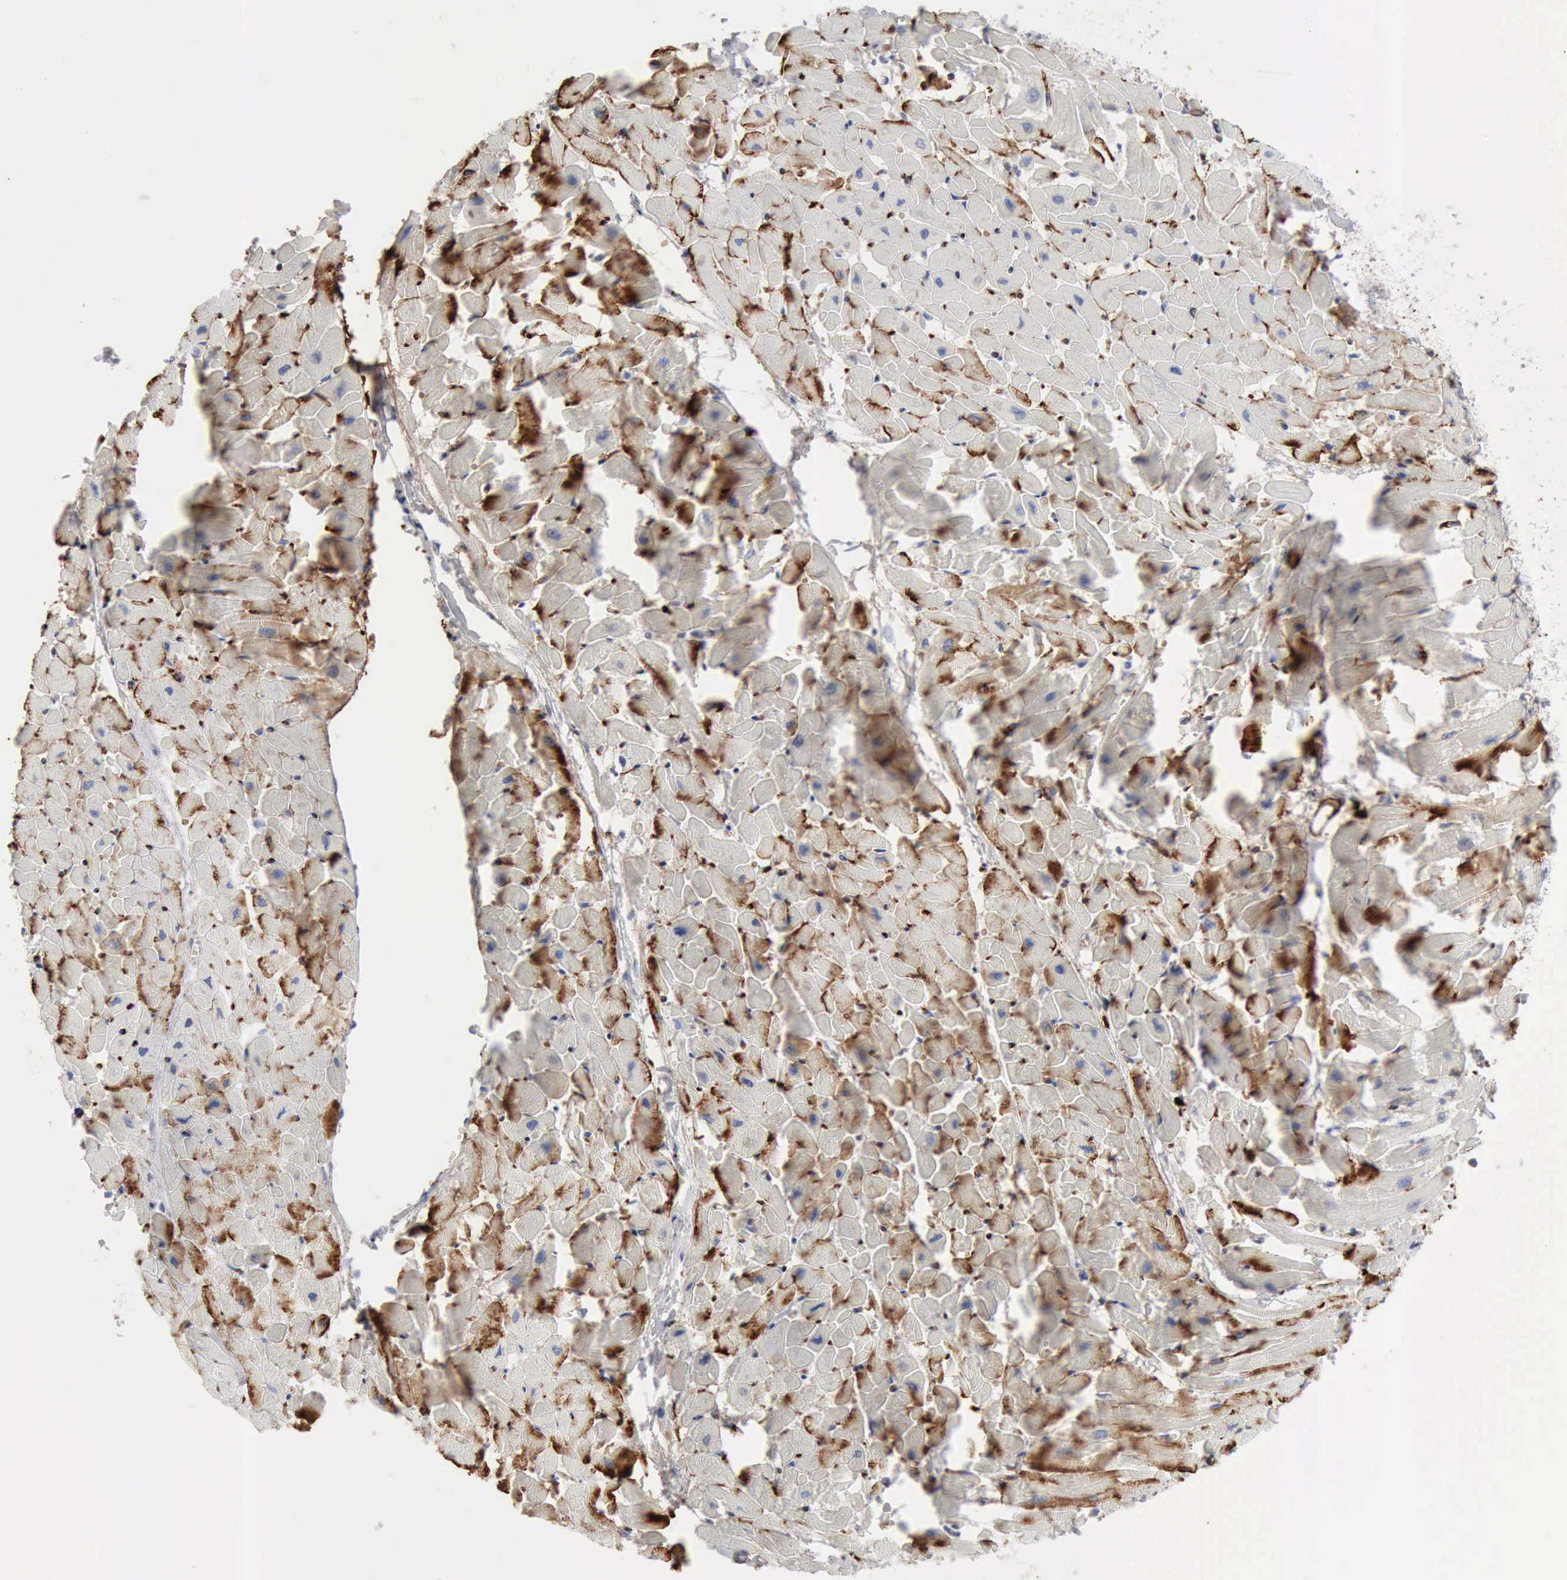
{"staining": {"intensity": "strong", "quantity": "25%-75%", "location": "cytoplasmic/membranous"}, "tissue": "heart muscle", "cell_type": "Cardiomyocytes", "image_type": "normal", "snomed": [{"axis": "morphology", "description": "Normal tissue, NOS"}, {"axis": "topography", "description": "Heart"}], "caption": "Benign heart muscle displays strong cytoplasmic/membranous expression in about 25%-75% of cardiomyocytes (DAB (3,3'-diaminobenzidine) IHC, brown staining for protein, blue staining for nuclei)..", "gene": "C4BPA", "patient": {"sex": "female", "age": 19}}